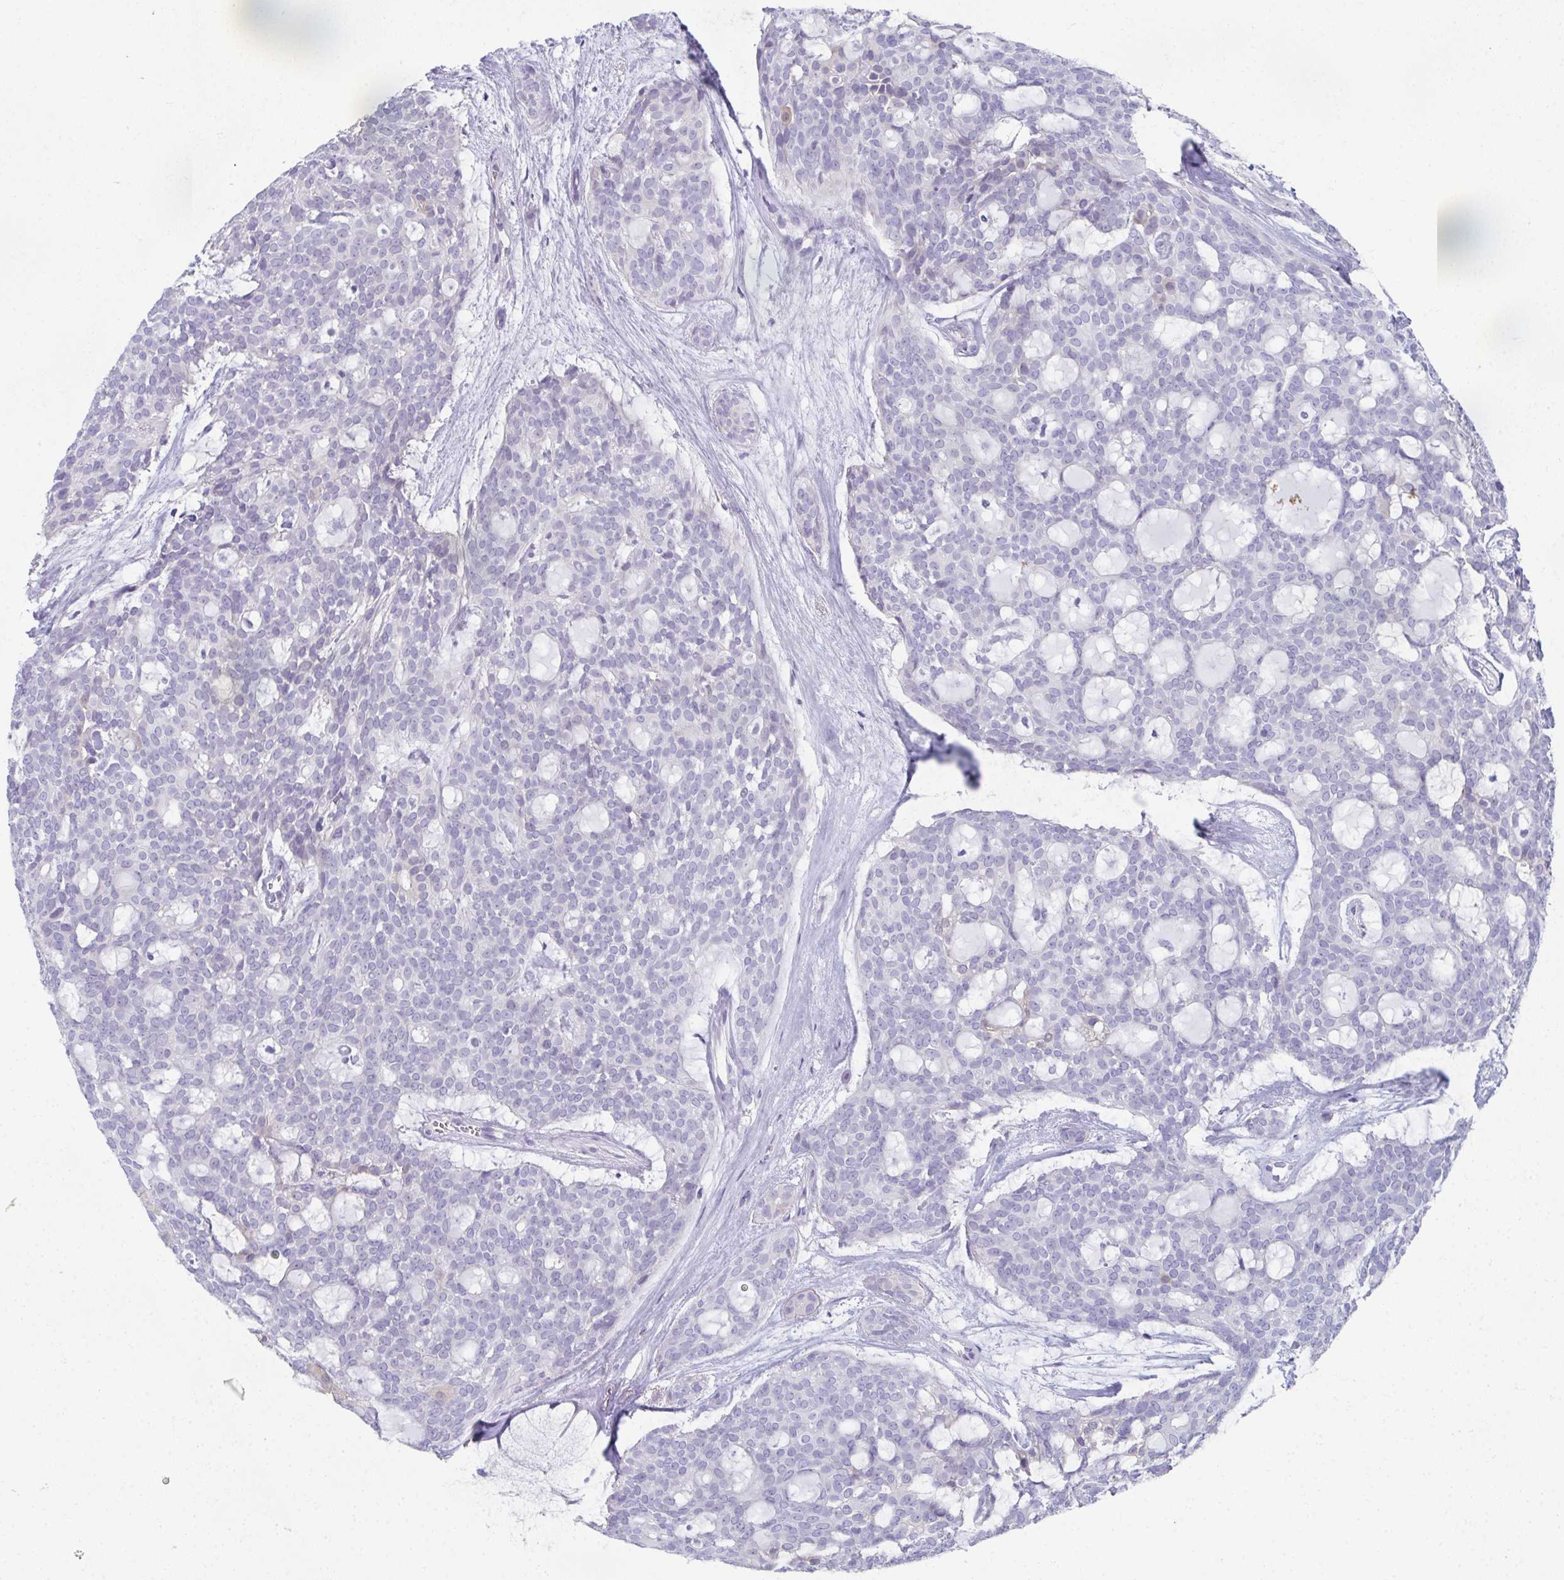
{"staining": {"intensity": "negative", "quantity": "none", "location": "none"}, "tissue": "head and neck cancer", "cell_type": "Tumor cells", "image_type": "cancer", "snomed": [{"axis": "morphology", "description": "Adenocarcinoma, NOS"}, {"axis": "topography", "description": "Head-Neck"}], "caption": "Human head and neck adenocarcinoma stained for a protein using immunohistochemistry displays no staining in tumor cells.", "gene": "RBP1", "patient": {"sex": "male", "age": 66}}